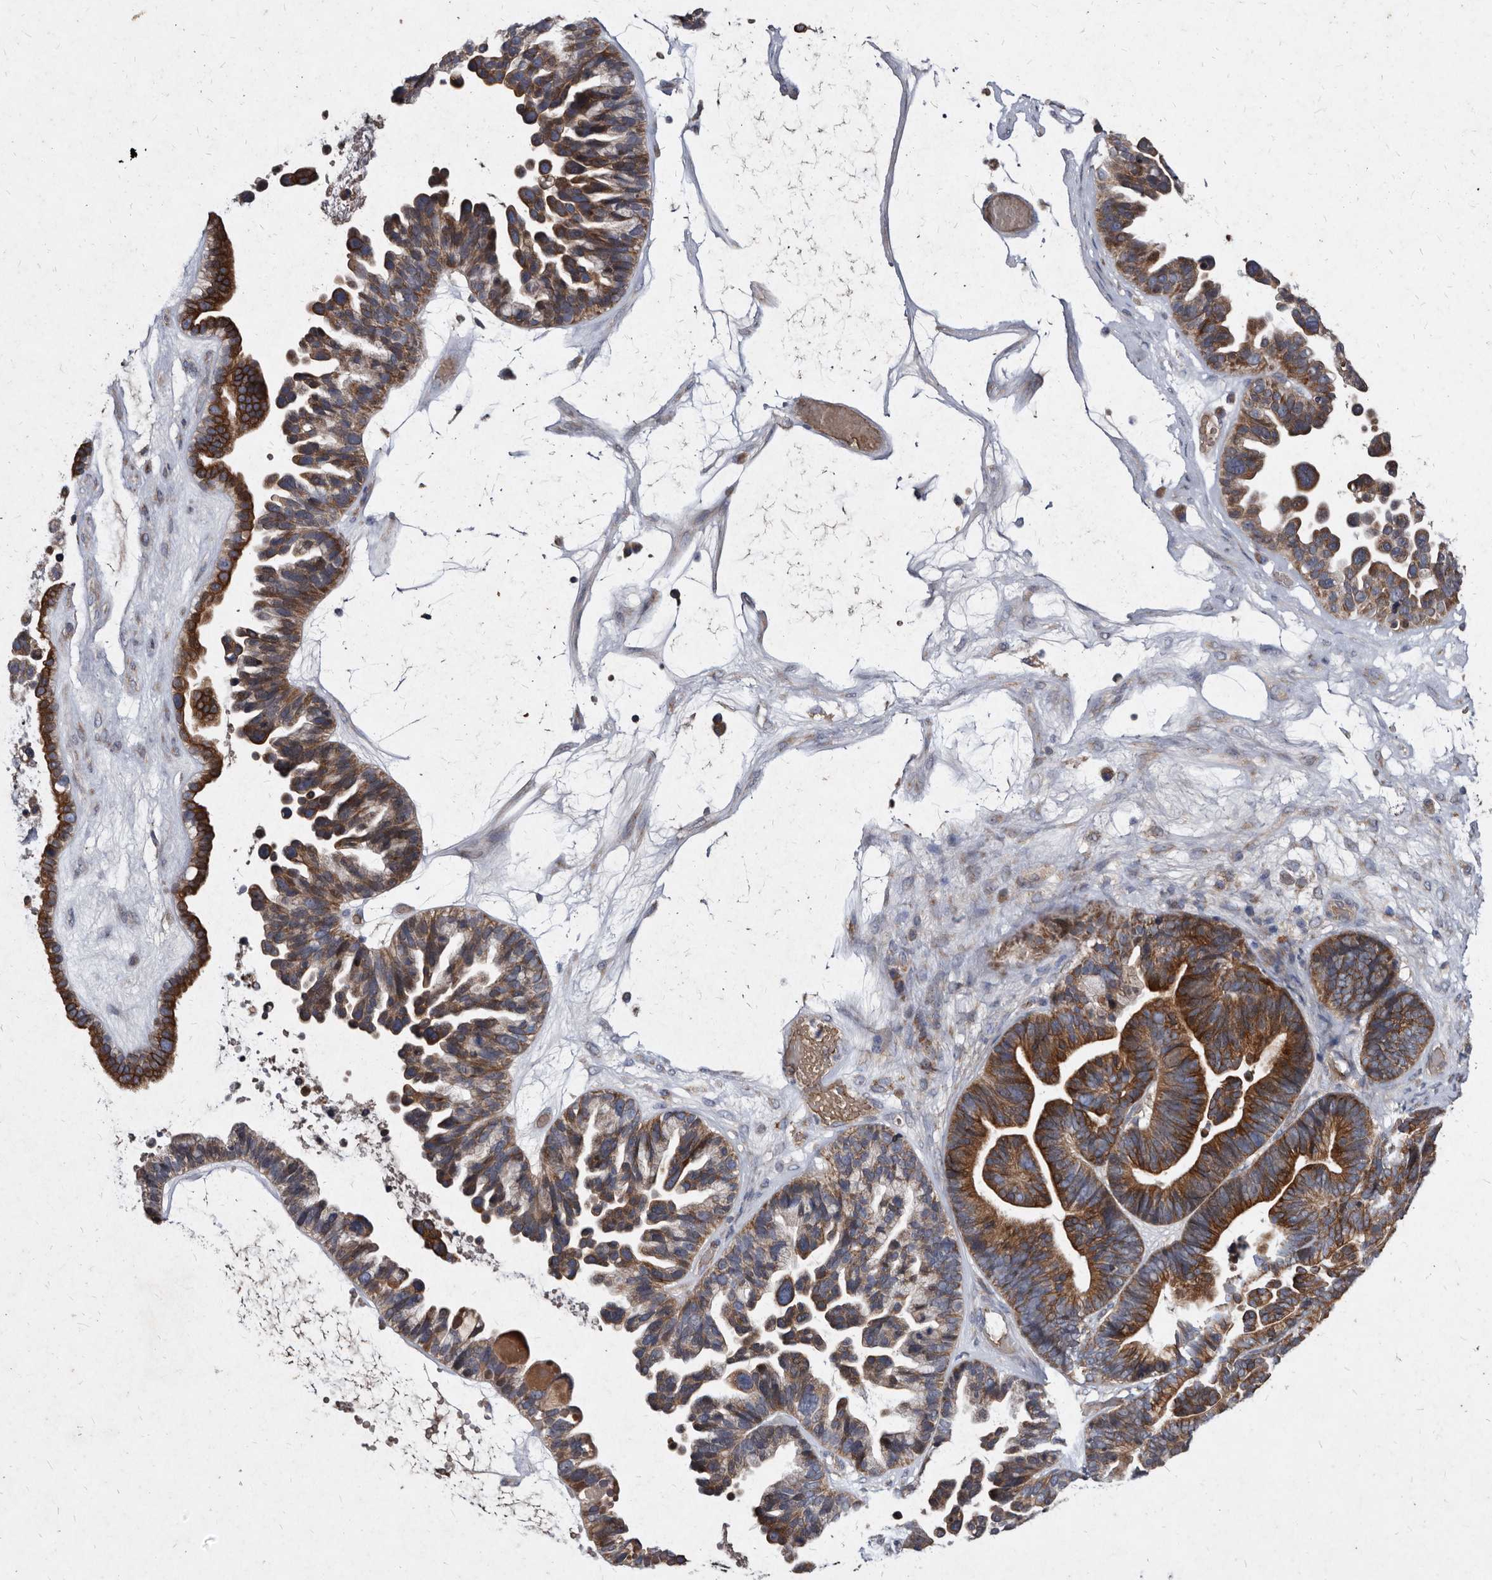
{"staining": {"intensity": "moderate", "quantity": ">75%", "location": "cytoplasmic/membranous"}, "tissue": "ovarian cancer", "cell_type": "Tumor cells", "image_type": "cancer", "snomed": [{"axis": "morphology", "description": "Cystadenocarcinoma, serous, NOS"}, {"axis": "topography", "description": "Ovary"}], "caption": "A histopathology image of human ovarian cancer stained for a protein displays moderate cytoplasmic/membranous brown staining in tumor cells.", "gene": "YPEL3", "patient": {"sex": "female", "age": 56}}